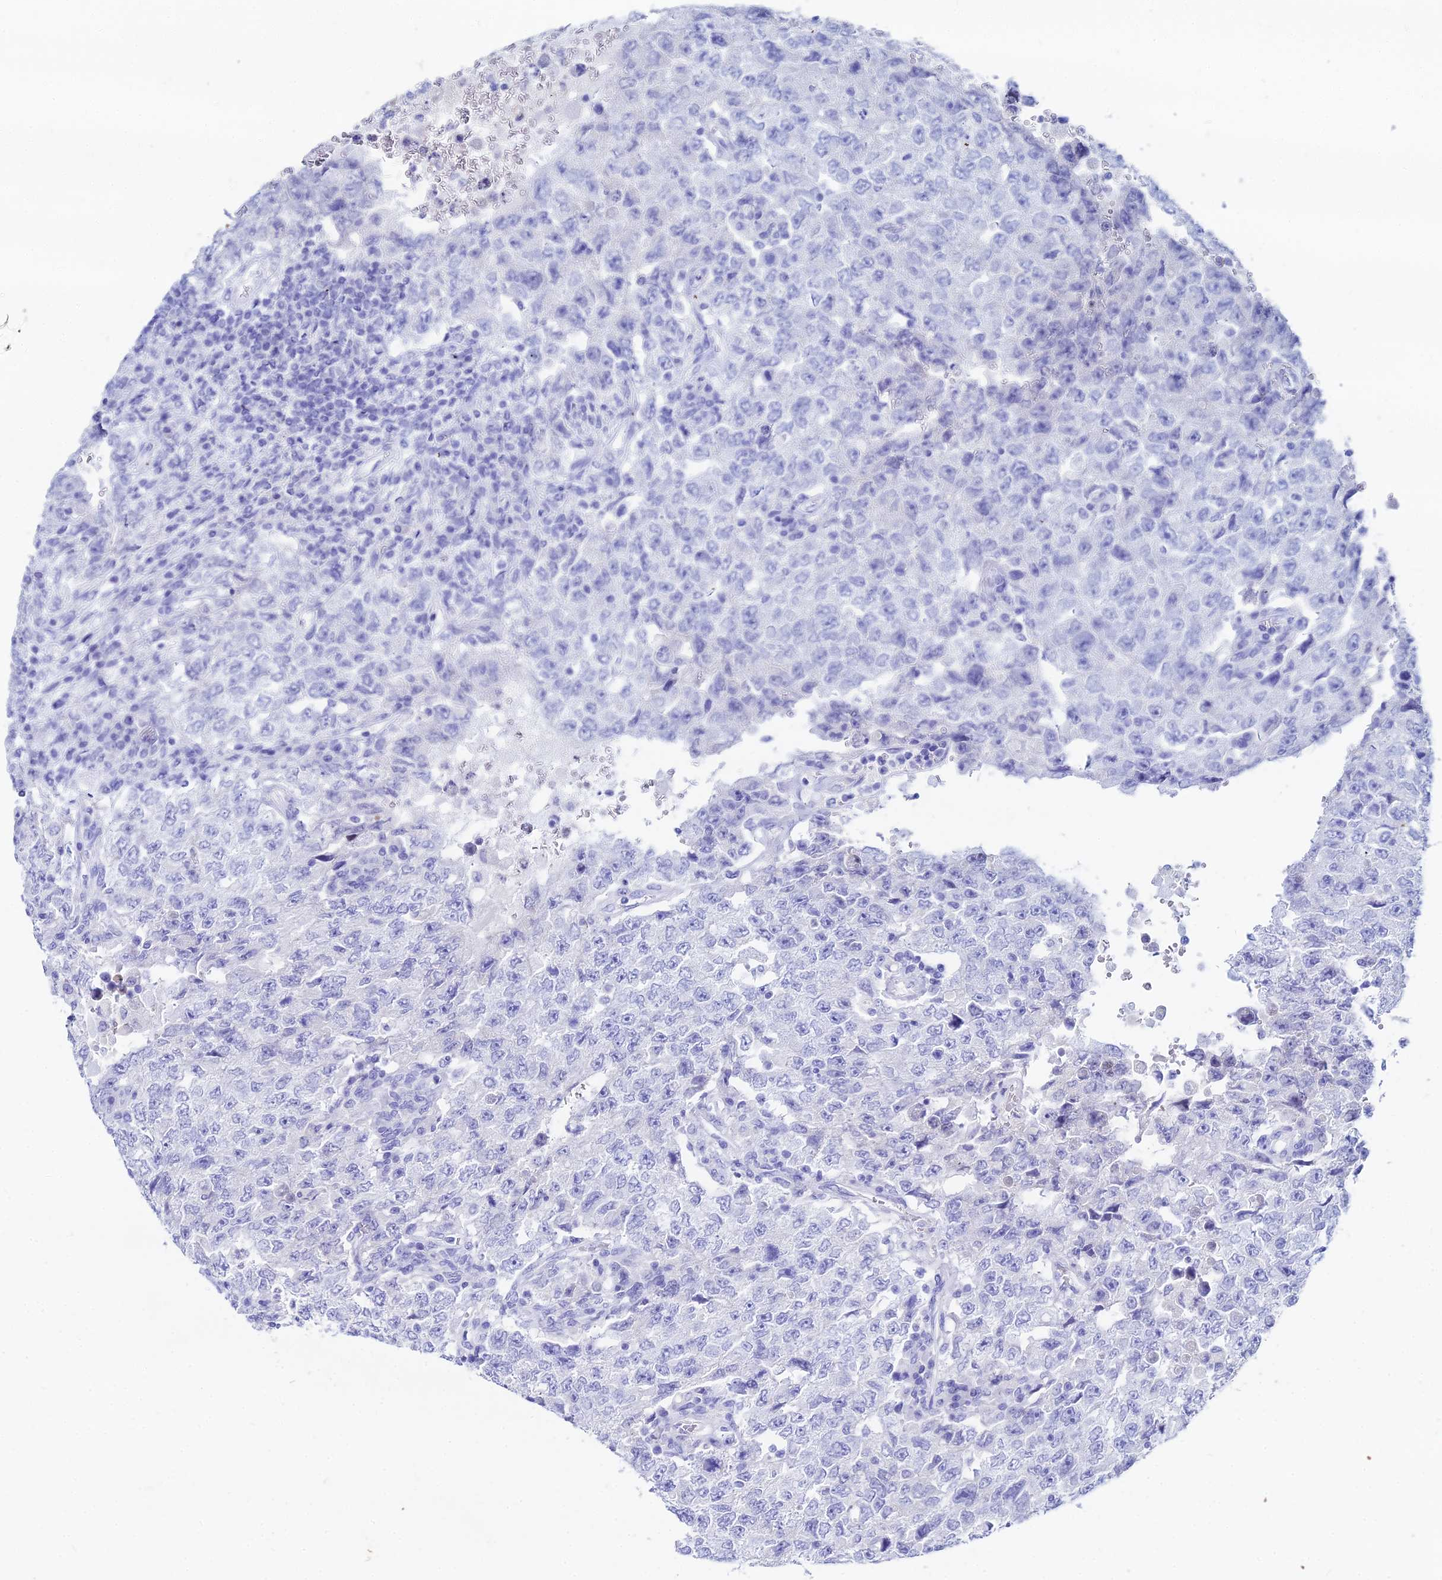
{"staining": {"intensity": "negative", "quantity": "none", "location": "none"}, "tissue": "testis cancer", "cell_type": "Tumor cells", "image_type": "cancer", "snomed": [{"axis": "morphology", "description": "Carcinoma, Embryonal, NOS"}, {"axis": "topography", "description": "Testis"}], "caption": "Immunohistochemistry (IHC) histopathology image of testis cancer stained for a protein (brown), which displays no positivity in tumor cells.", "gene": "HSPA1L", "patient": {"sex": "male", "age": 26}}